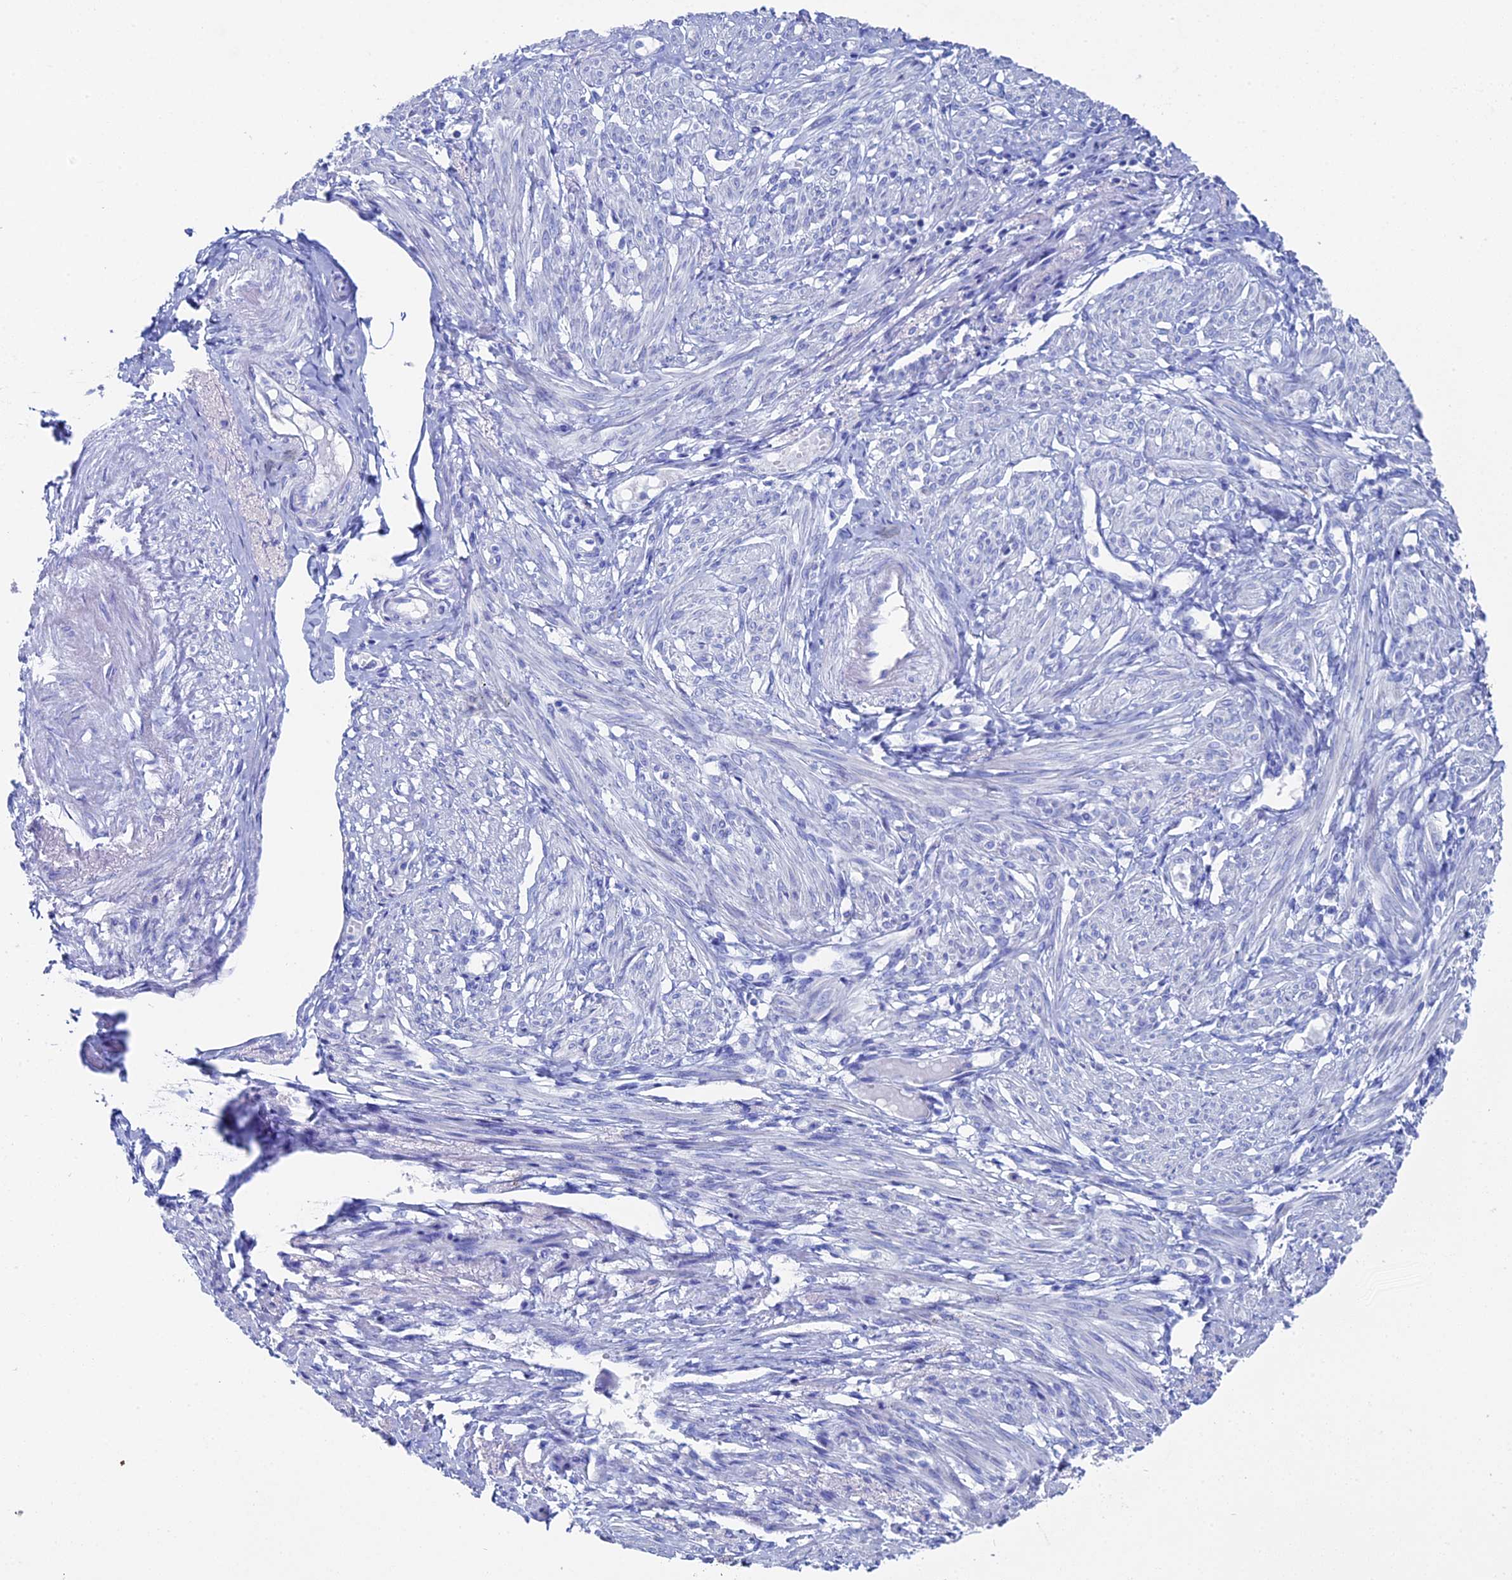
{"staining": {"intensity": "negative", "quantity": "none", "location": "none"}, "tissue": "smooth muscle", "cell_type": "Smooth muscle cells", "image_type": "normal", "snomed": [{"axis": "morphology", "description": "Normal tissue, NOS"}, {"axis": "topography", "description": "Smooth muscle"}], "caption": "A high-resolution histopathology image shows IHC staining of normal smooth muscle, which shows no significant expression in smooth muscle cells. Nuclei are stained in blue.", "gene": "UNC119", "patient": {"sex": "female", "age": 39}}